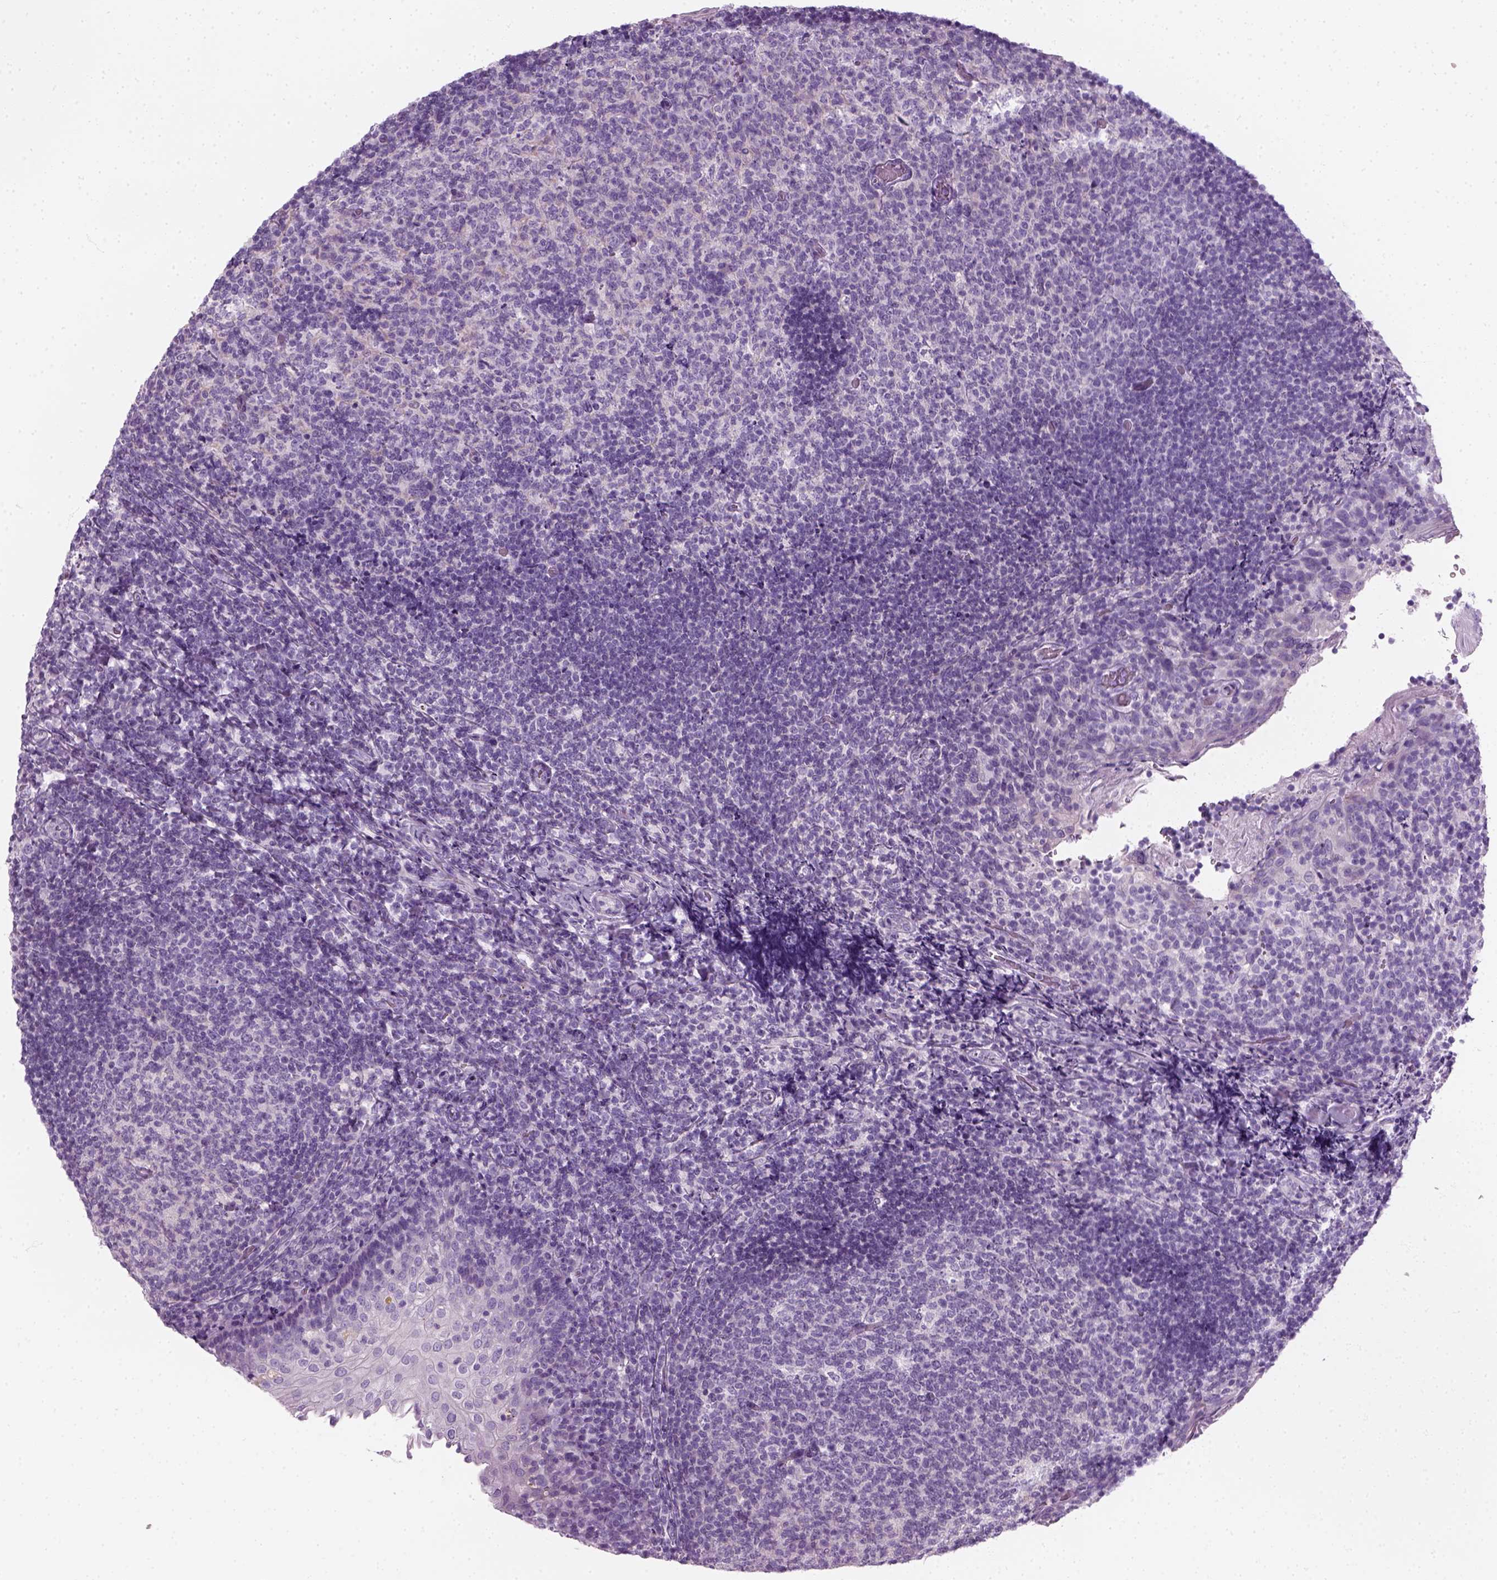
{"staining": {"intensity": "negative", "quantity": "none", "location": "none"}, "tissue": "tonsil", "cell_type": "Germinal center cells", "image_type": "normal", "snomed": [{"axis": "morphology", "description": "Normal tissue, NOS"}, {"axis": "topography", "description": "Tonsil"}], "caption": "Micrograph shows no protein positivity in germinal center cells of unremarkable tonsil. Nuclei are stained in blue.", "gene": "SLC12A5", "patient": {"sex": "female", "age": 10}}